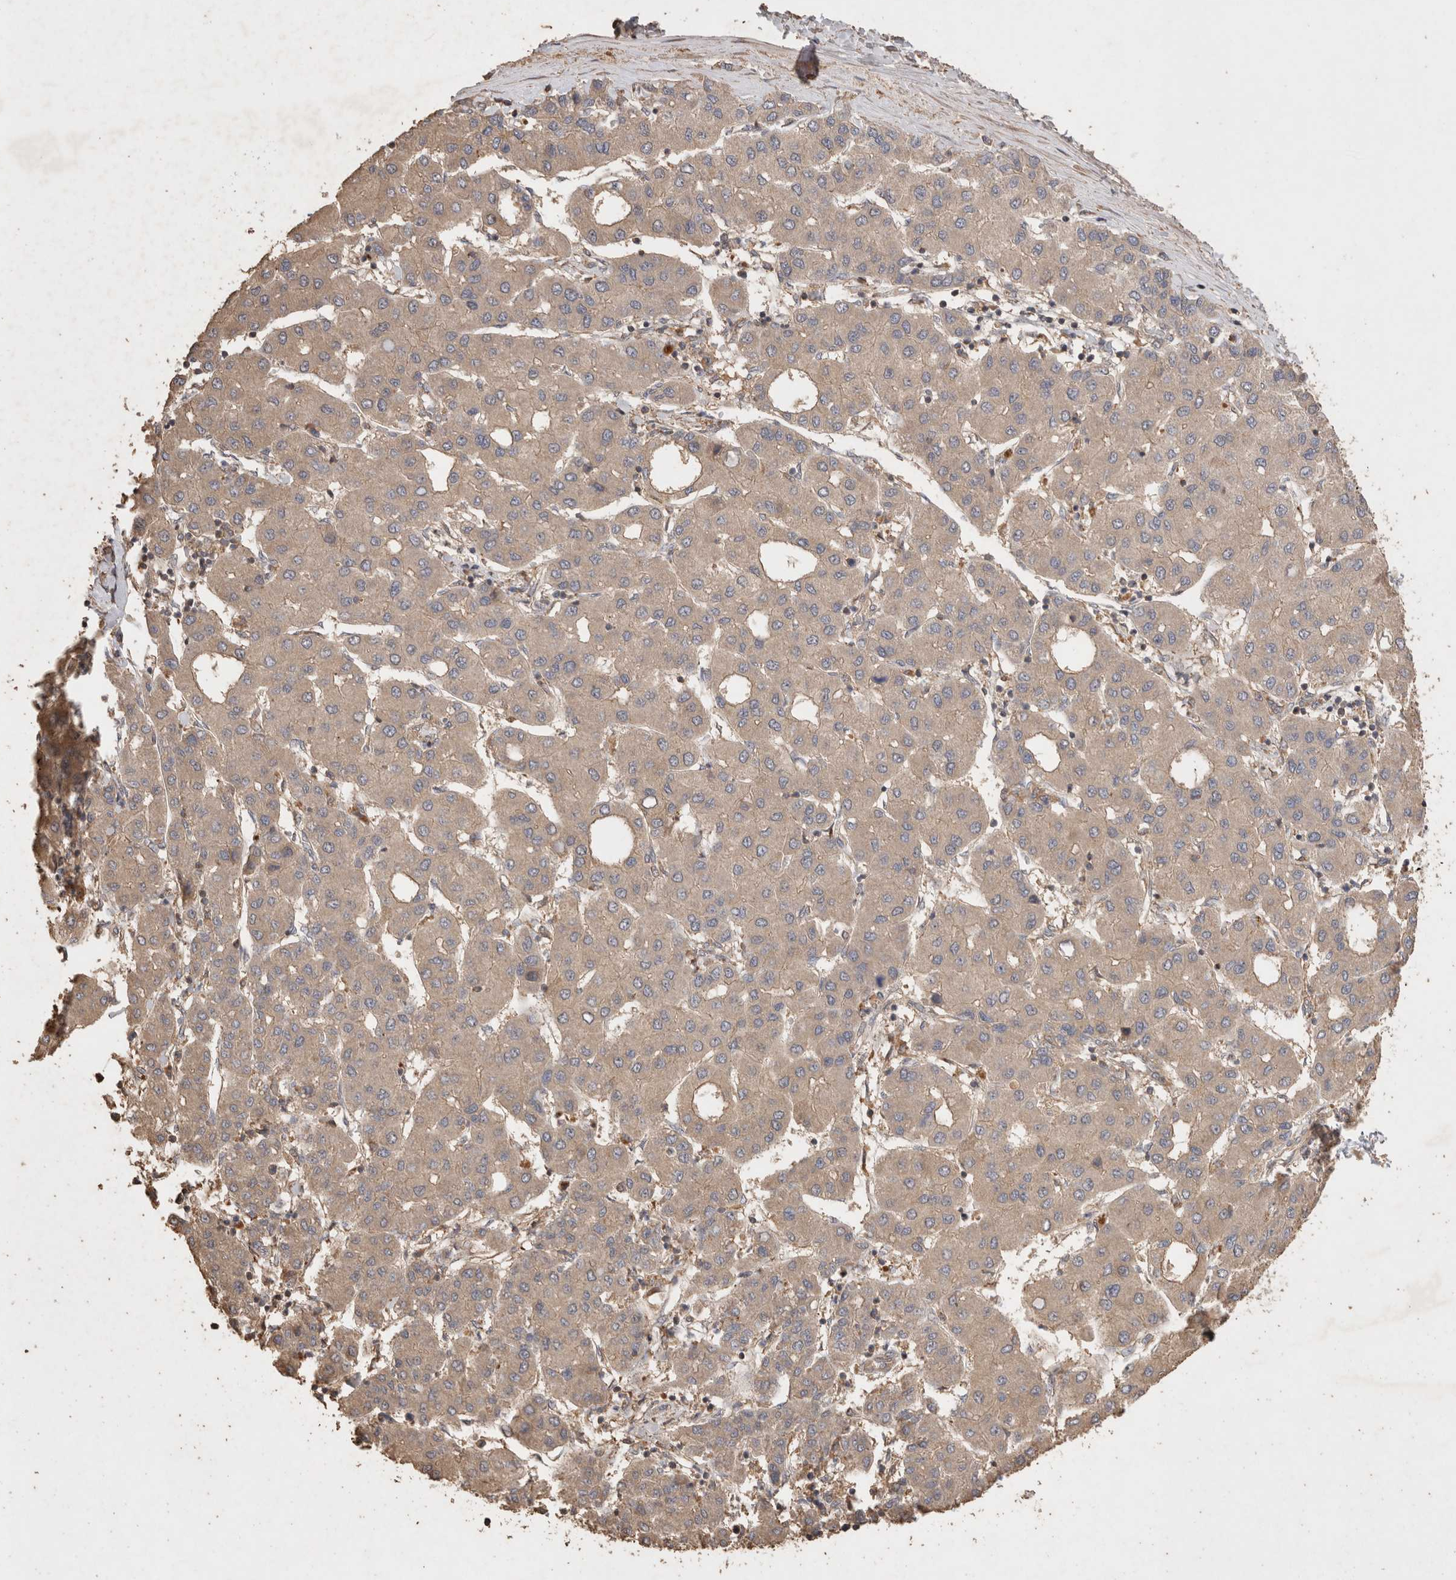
{"staining": {"intensity": "weak", "quantity": ">75%", "location": "cytoplasmic/membranous"}, "tissue": "liver cancer", "cell_type": "Tumor cells", "image_type": "cancer", "snomed": [{"axis": "morphology", "description": "Carcinoma, Hepatocellular, NOS"}, {"axis": "topography", "description": "Liver"}], "caption": "DAB (3,3'-diaminobenzidine) immunohistochemical staining of human liver cancer displays weak cytoplasmic/membranous protein positivity in about >75% of tumor cells.", "gene": "SNX31", "patient": {"sex": "male", "age": 65}}